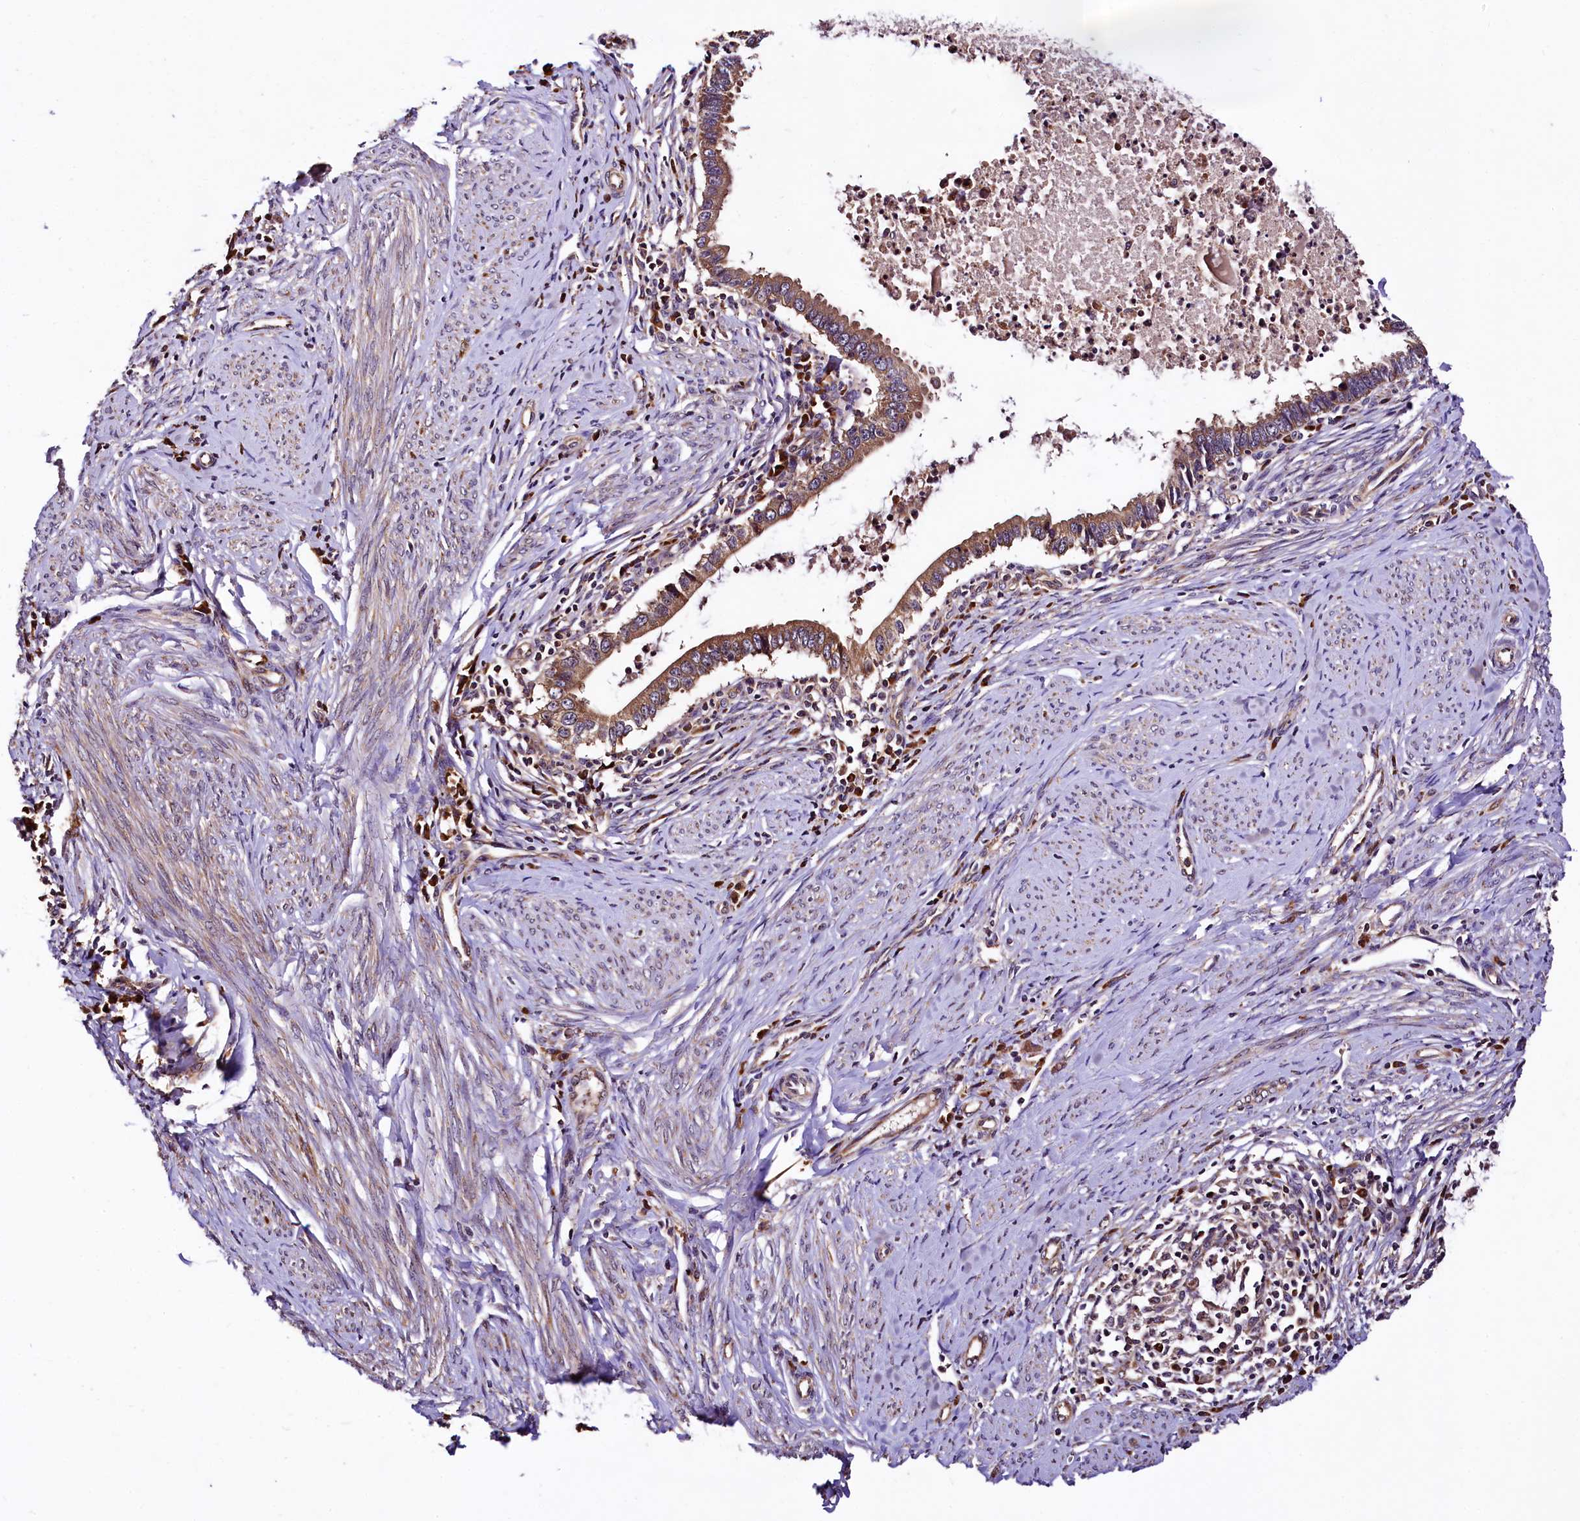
{"staining": {"intensity": "moderate", "quantity": ">75%", "location": "cytoplasmic/membranous"}, "tissue": "cervical cancer", "cell_type": "Tumor cells", "image_type": "cancer", "snomed": [{"axis": "morphology", "description": "Adenocarcinoma, NOS"}, {"axis": "topography", "description": "Cervix"}], "caption": "Tumor cells reveal moderate cytoplasmic/membranous expression in about >75% of cells in cervical cancer (adenocarcinoma).", "gene": "LRSAM1", "patient": {"sex": "female", "age": 36}}